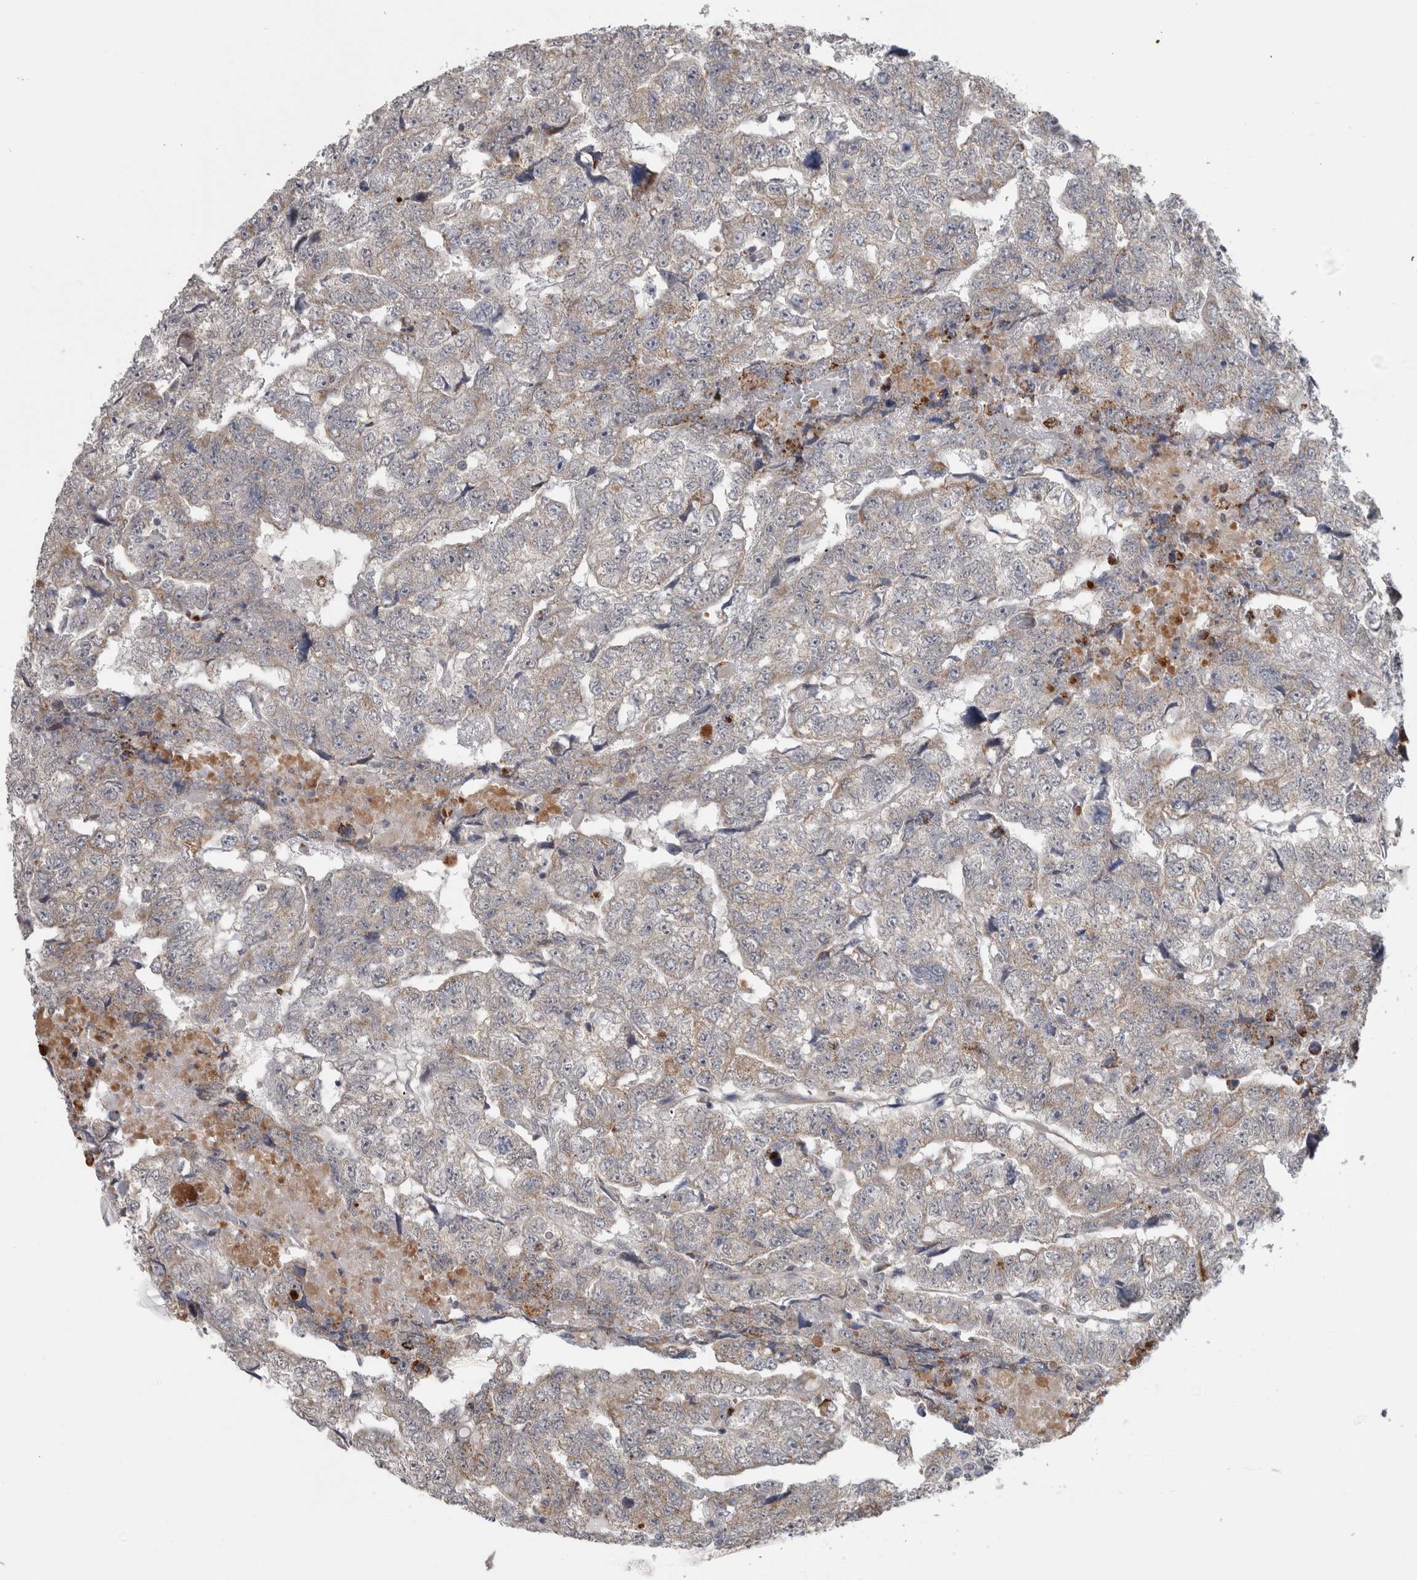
{"staining": {"intensity": "weak", "quantity": "25%-75%", "location": "cytoplasmic/membranous"}, "tissue": "testis cancer", "cell_type": "Tumor cells", "image_type": "cancer", "snomed": [{"axis": "morphology", "description": "Carcinoma, Embryonal, NOS"}, {"axis": "topography", "description": "Testis"}], "caption": "Protein staining shows weak cytoplasmic/membranous staining in about 25%-75% of tumor cells in embryonal carcinoma (testis).", "gene": "RAB18", "patient": {"sex": "male", "age": 36}}